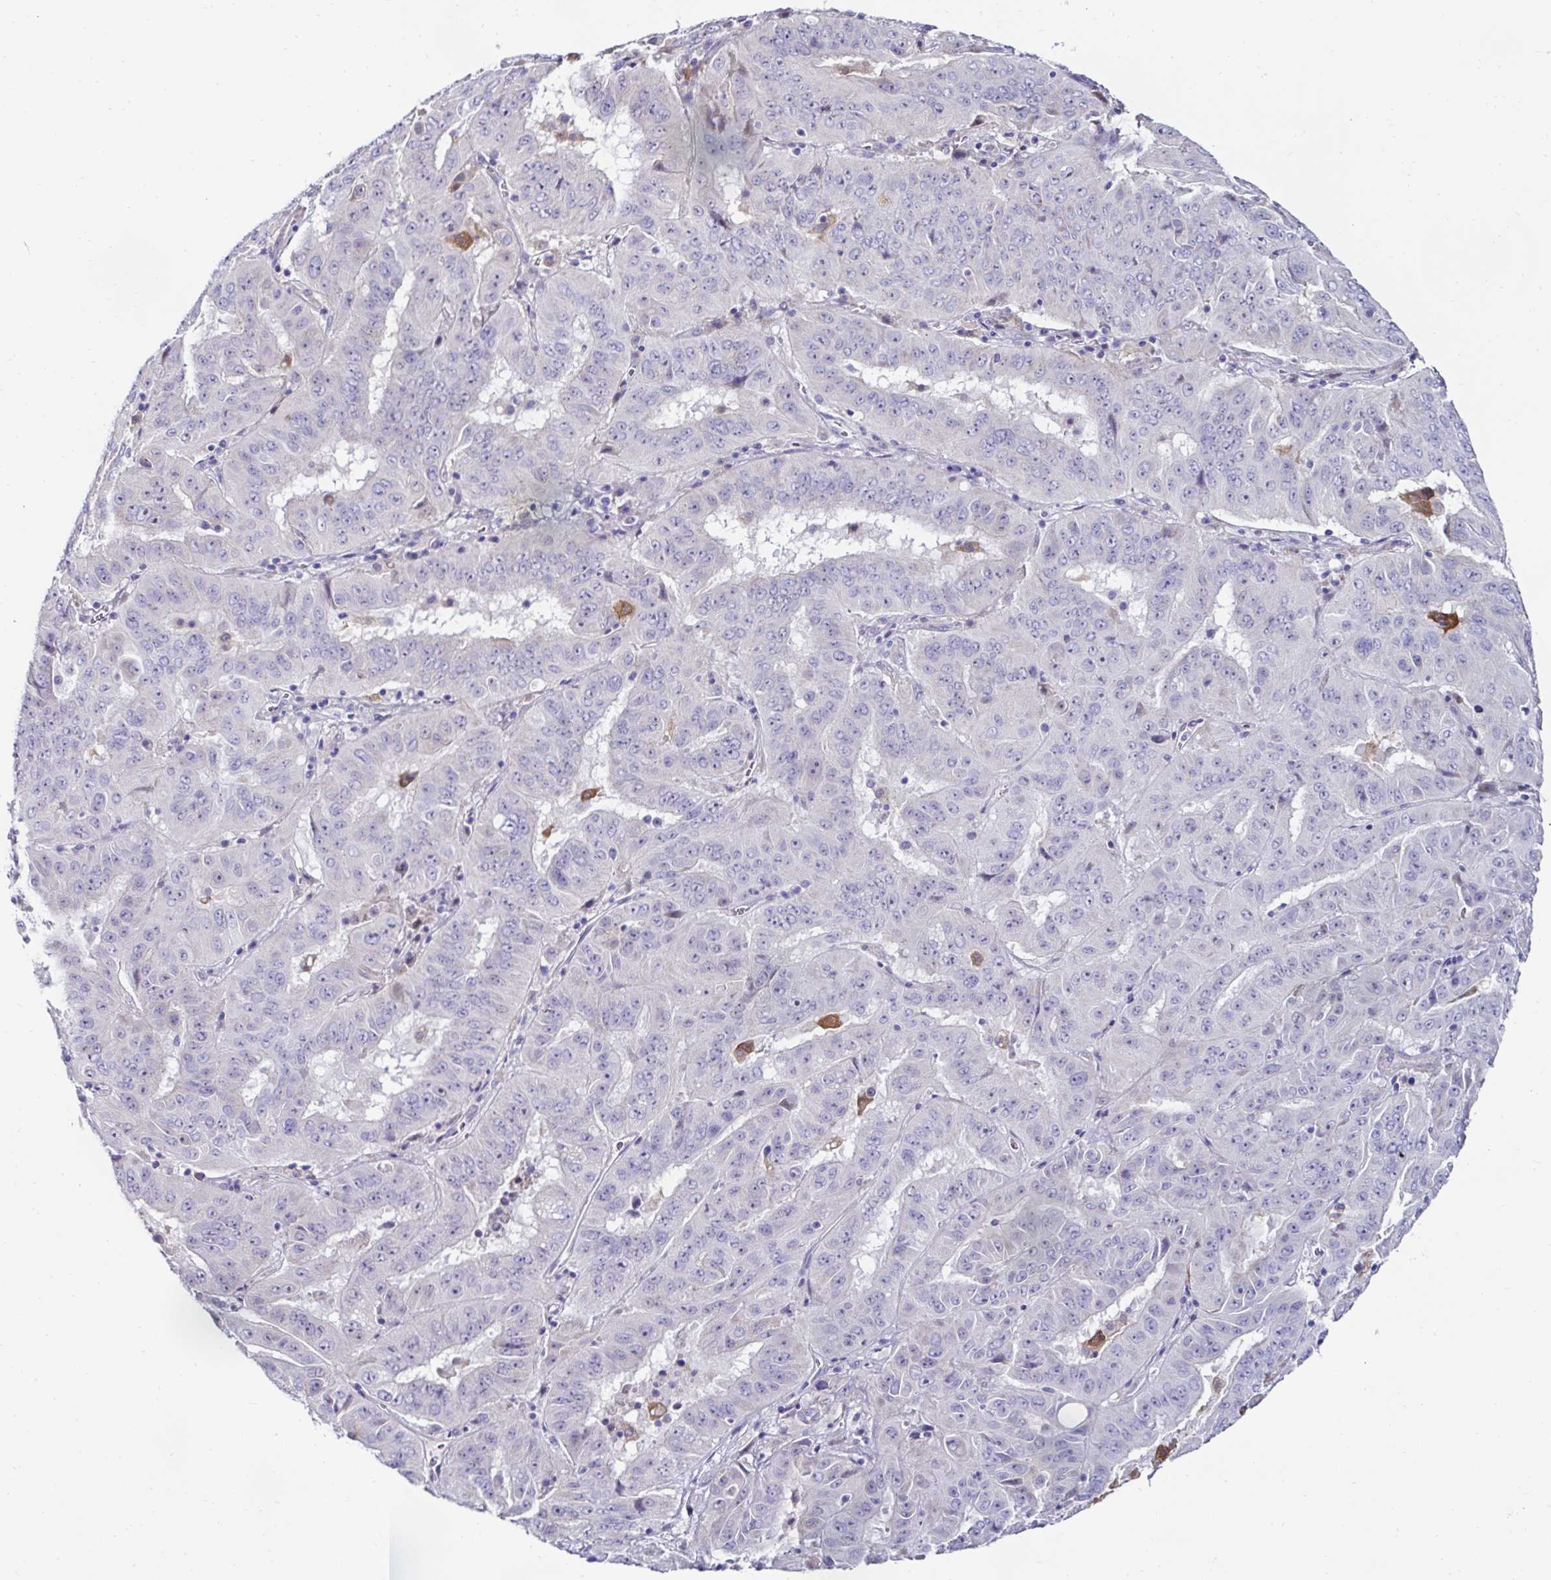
{"staining": {"intensity": "negative", "quantity": "none", "location": "none"}, "tissue": "pancreatic cancer", "cell_type": "Tumor cells", "image_type": "cancer", "snomed": [{"axis": "morphology", "description": "Adenocarcinoma, NOS"}, {"axis": "topography", "description": "Pancreas"}], "caption": "A photomicrograph of human pancreatic cancer is negative for staining in tumor cells.", "gene": "FBXL13", "patient": {"sex": "male", "age": 63}}